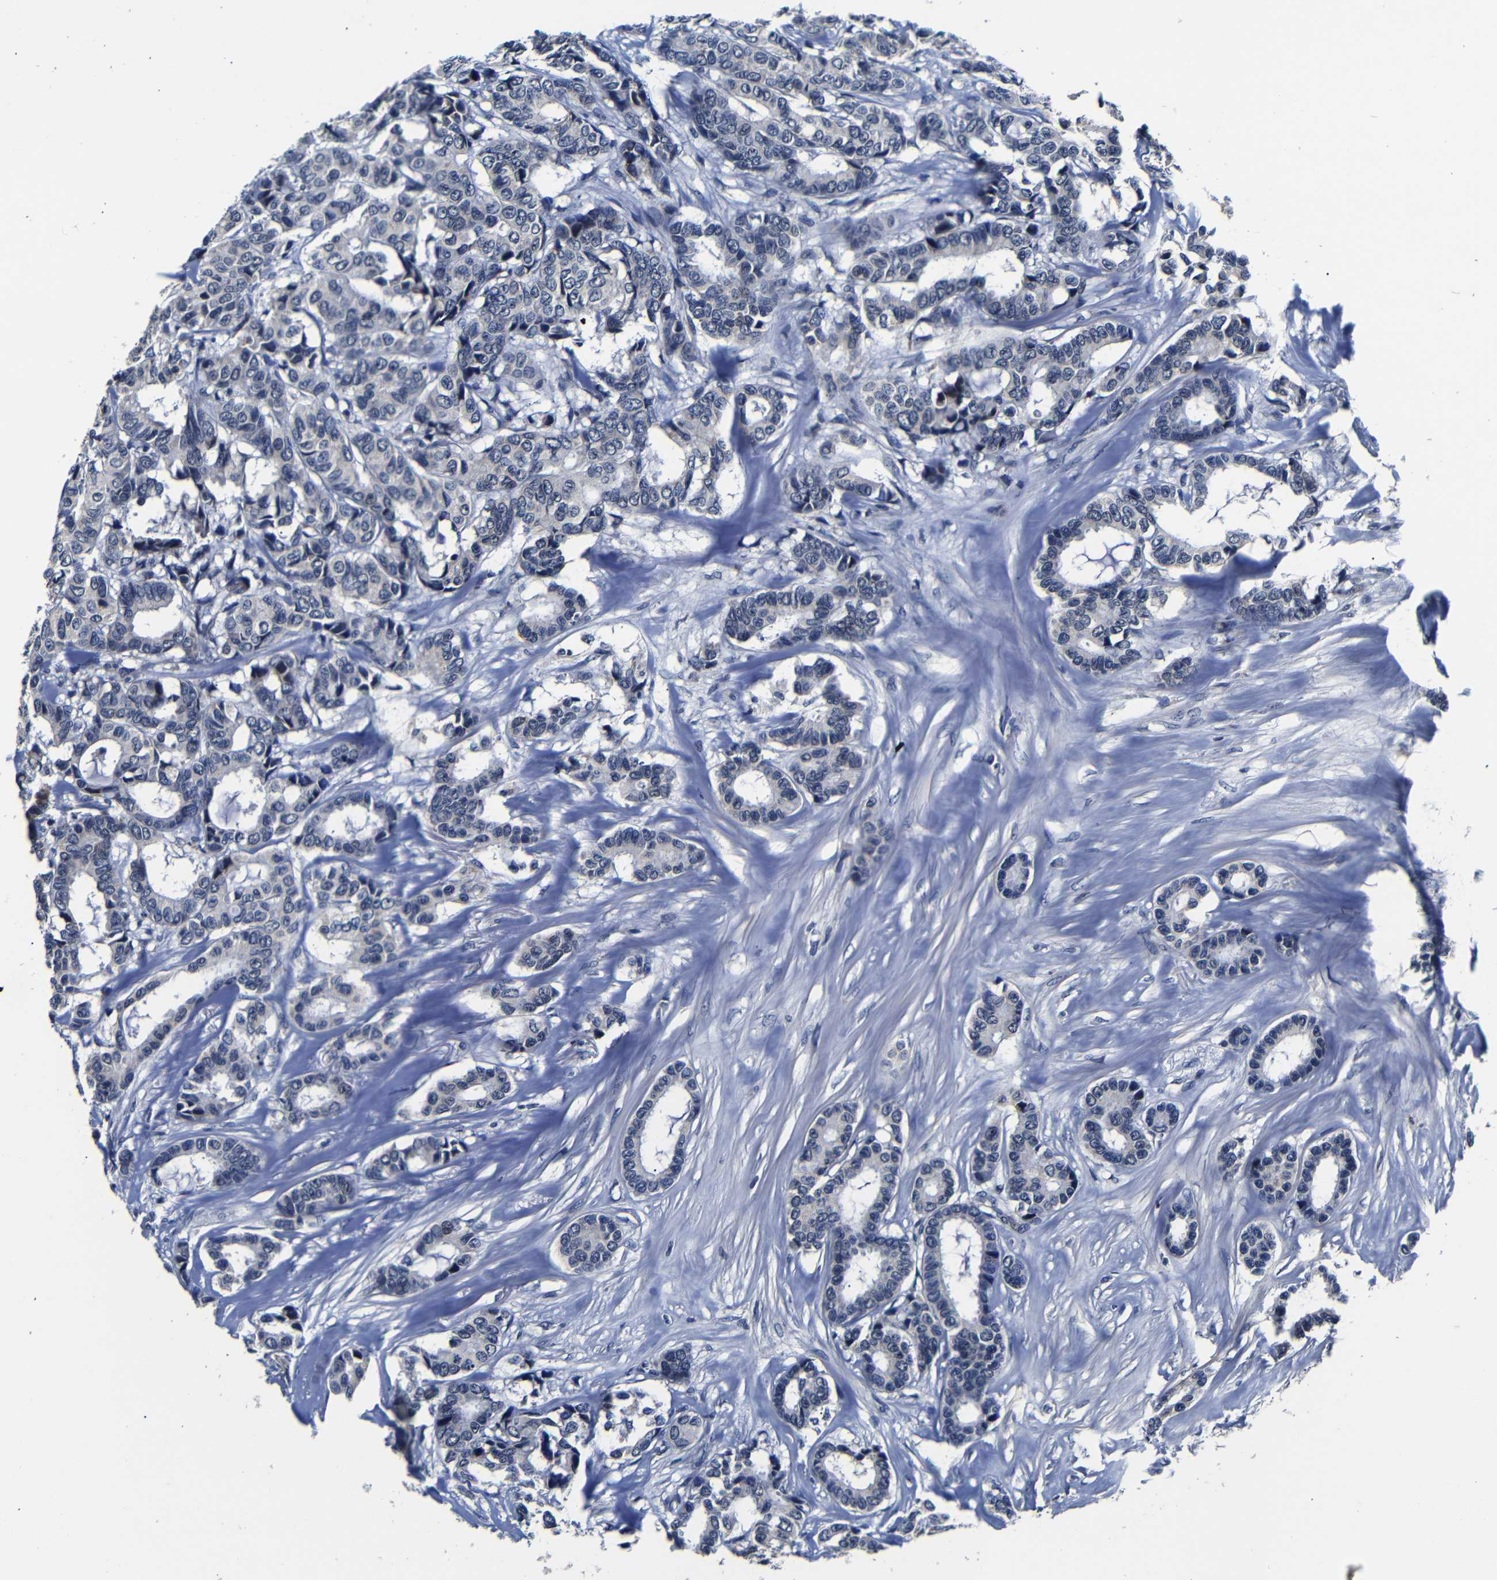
{"staining": {"intensity": "negative", "quantity": "none", "location": "none"}, "tissue": "breast cancer", "cell_type": "Tumor cells", "image_type": "cancer", "snomed": [{"axis": "morphology", "description": "Duct carcinoma"}, {"axis": "topography", "description": "Breast"}], "caption": "Histopathology image shows no protein expression in tumor cells of breast cancer (invasive ductal carcinoma) tissue.", "gene": "DEPP1", "patient": {"sex": "female", "age": 87}}